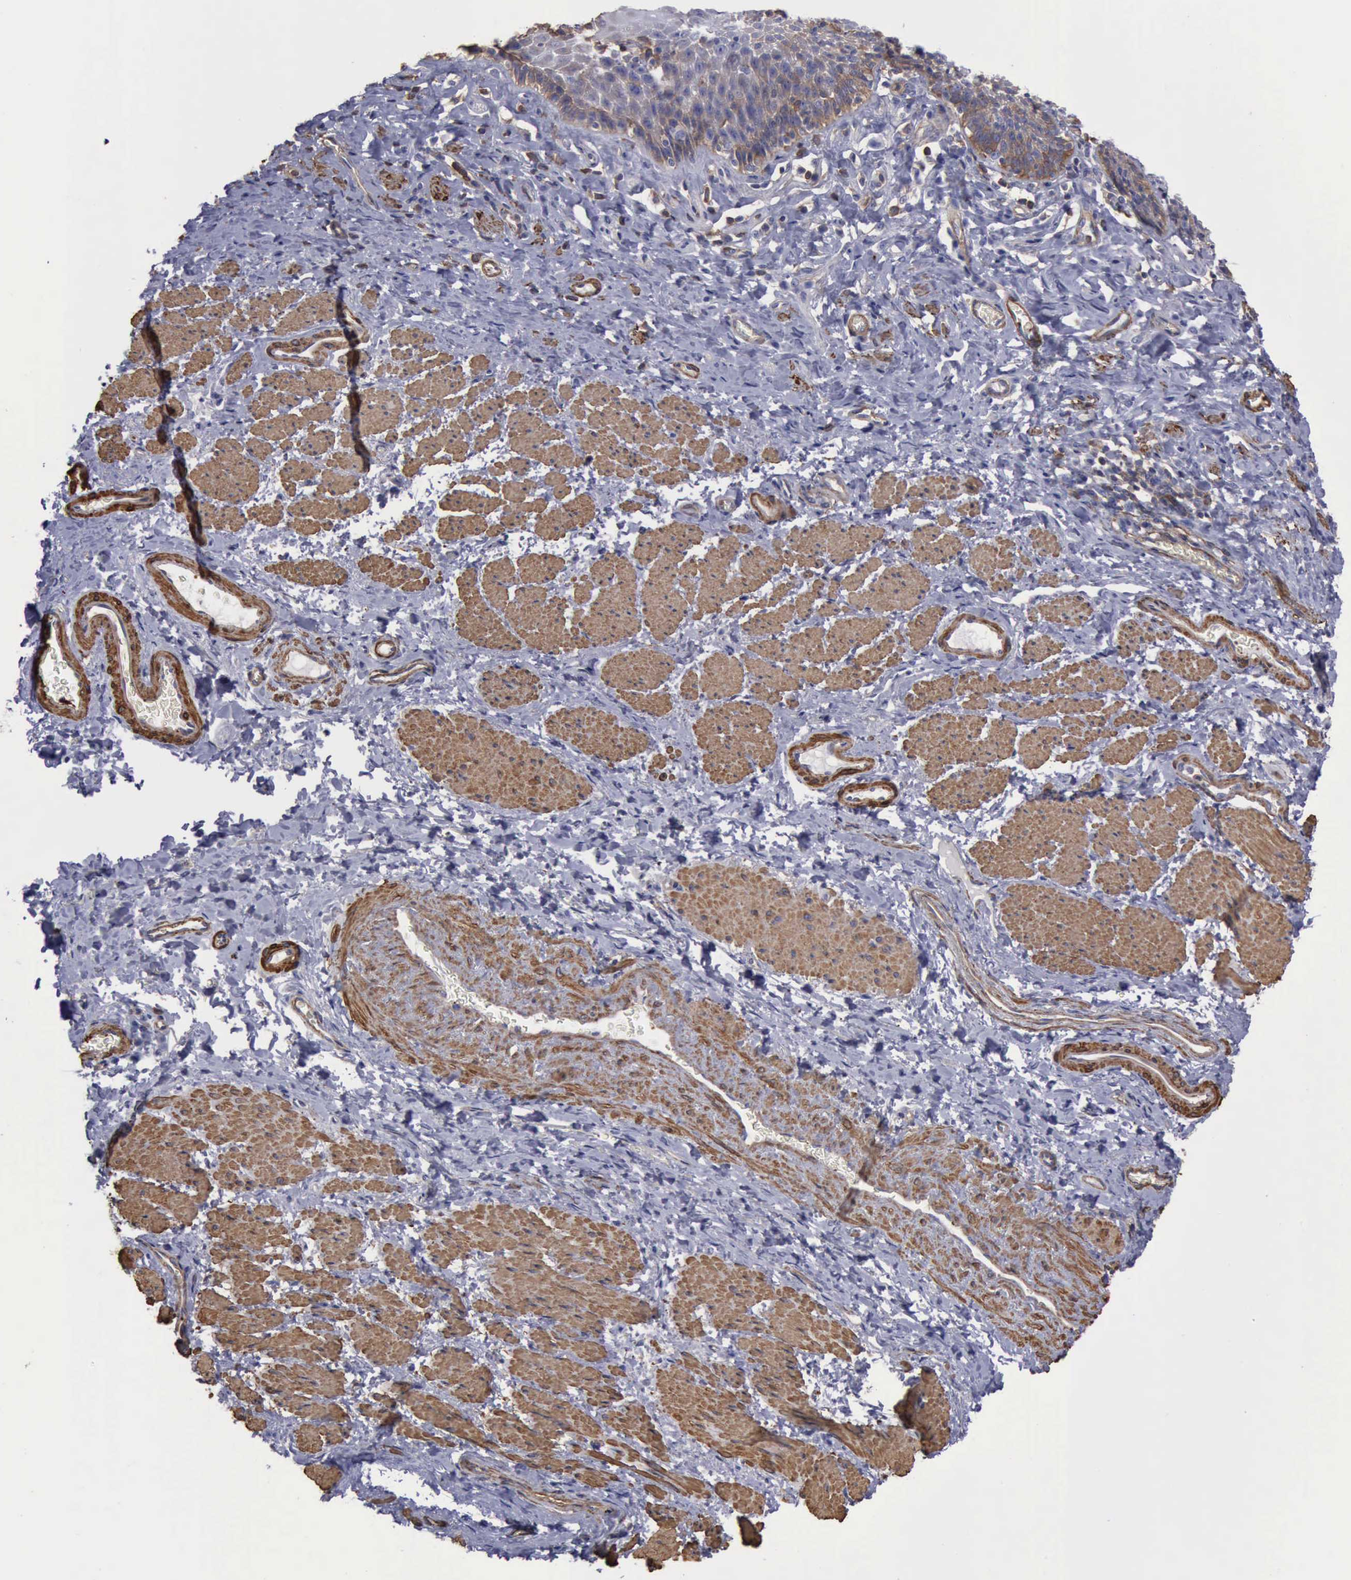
{"staining": {"intensity": "strong", "quantity": "<25%", "location": "cytoplasmic/membranous"}, "tissue": "esophagus", "cell_type": "Squamous epithelial cells", "image_type": "normal", "snomed": [{"axis": "morphology", "description": "Normal tissue, NOS"}, {"axis": "topography", "description": "Esophagus"}], "caption": "Strong cytoplasmic/membranous expression is seen in approximately <25% of squamous epithelial cells in normal esophagus.", "gene": "FLNA", "patient": {"sex": "female", "age": 61}}